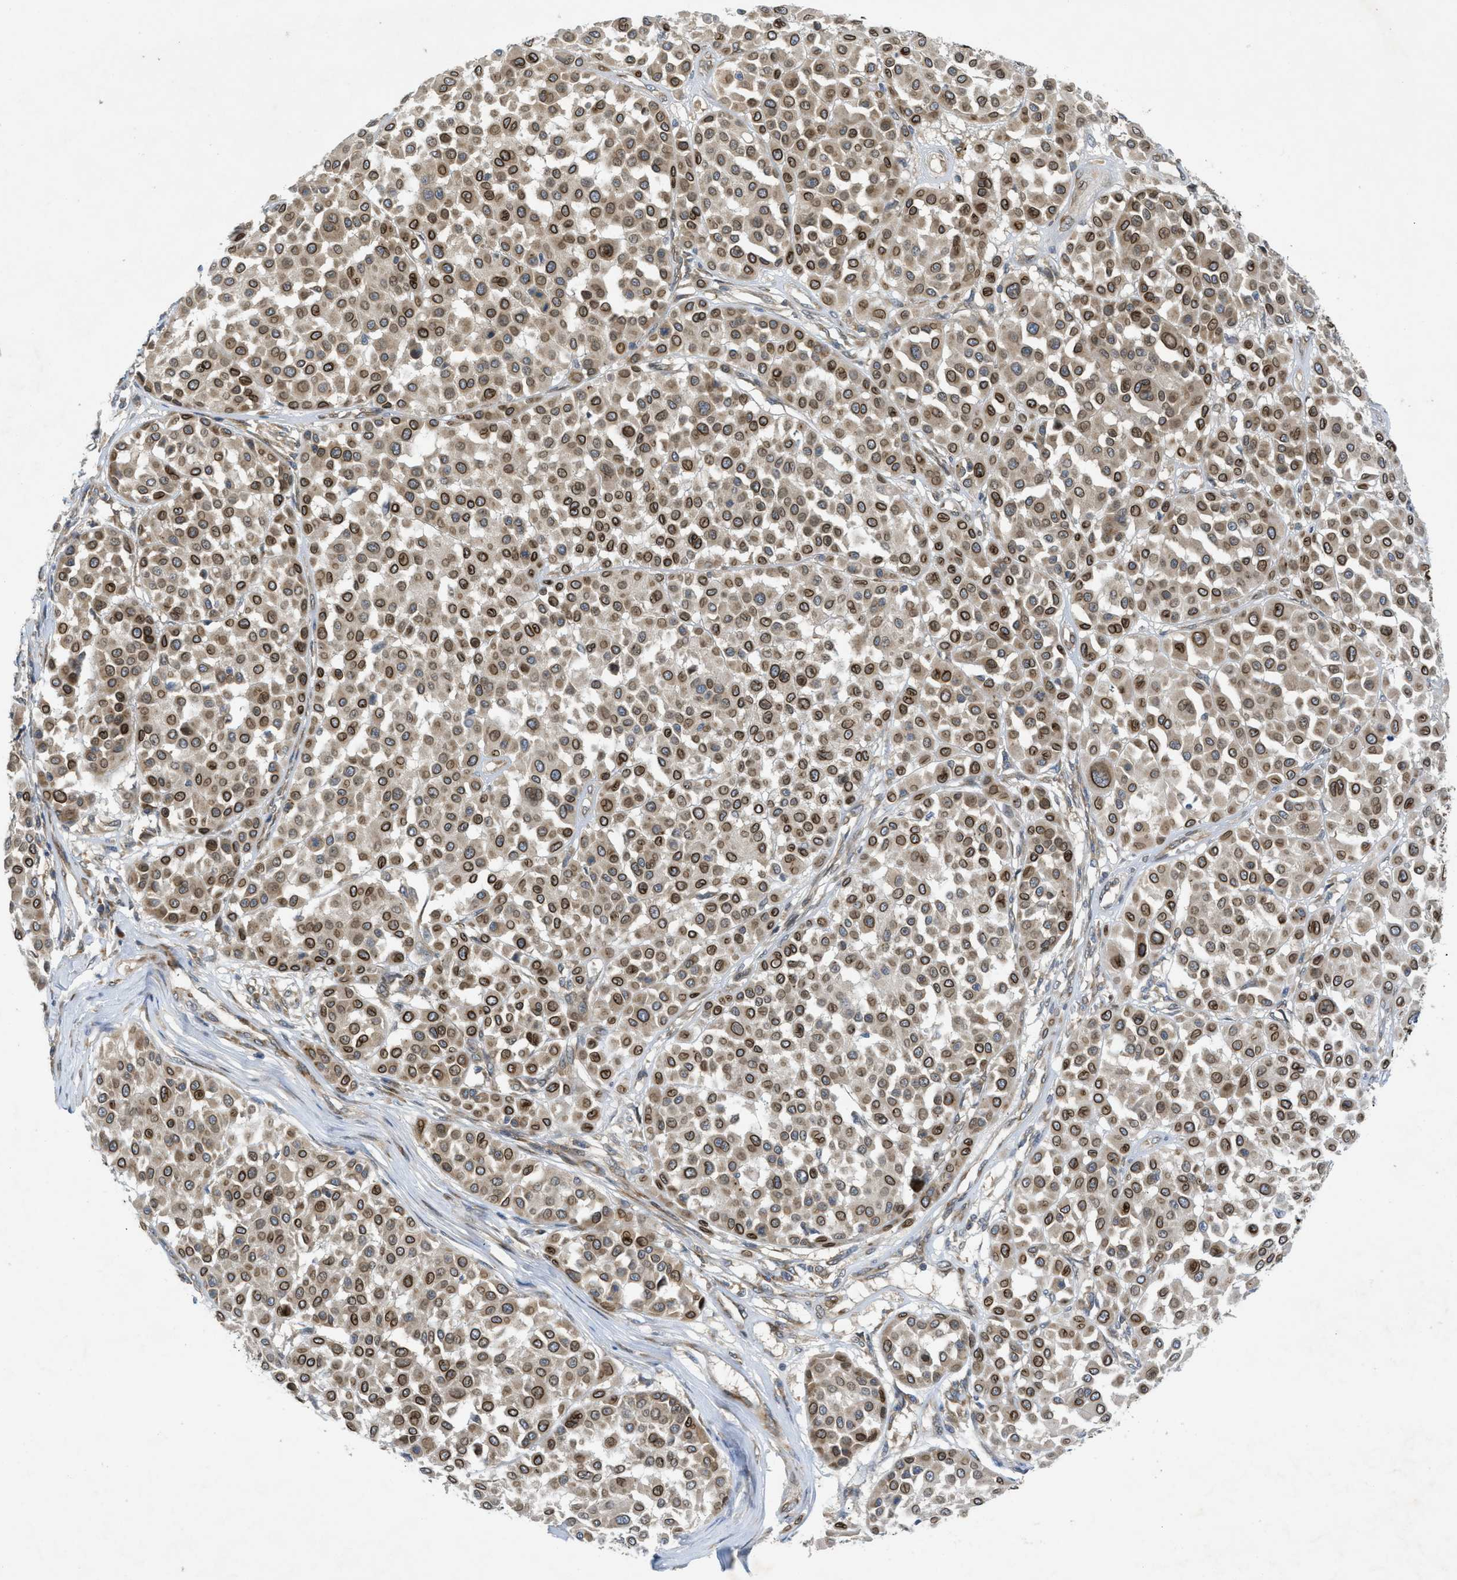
{"staining": {"intensity": "moderate", "quantity": ">75%", "location": "cytoplasmic/membranous,nuclear"}, "tissue": "melanoma", "cell_type": "Tumor cells", "image_type": "cancer", "snomed": [{"axis": "morphology", "description": "Malignant melanoma, Metastatic site"}, {"axis": "topography", "description": "Soft tissue"}], "caption": "DAB immunohistochemical staining of melanoma reveals moderate cytoplasmic/membranous and nuclear protein expression in approximately >75% of tumor cells. (IHC, brightfield microscopy, high magnification).", "gene": "EIF2AK3", "patient": {"sex": "male", "age": 41}}